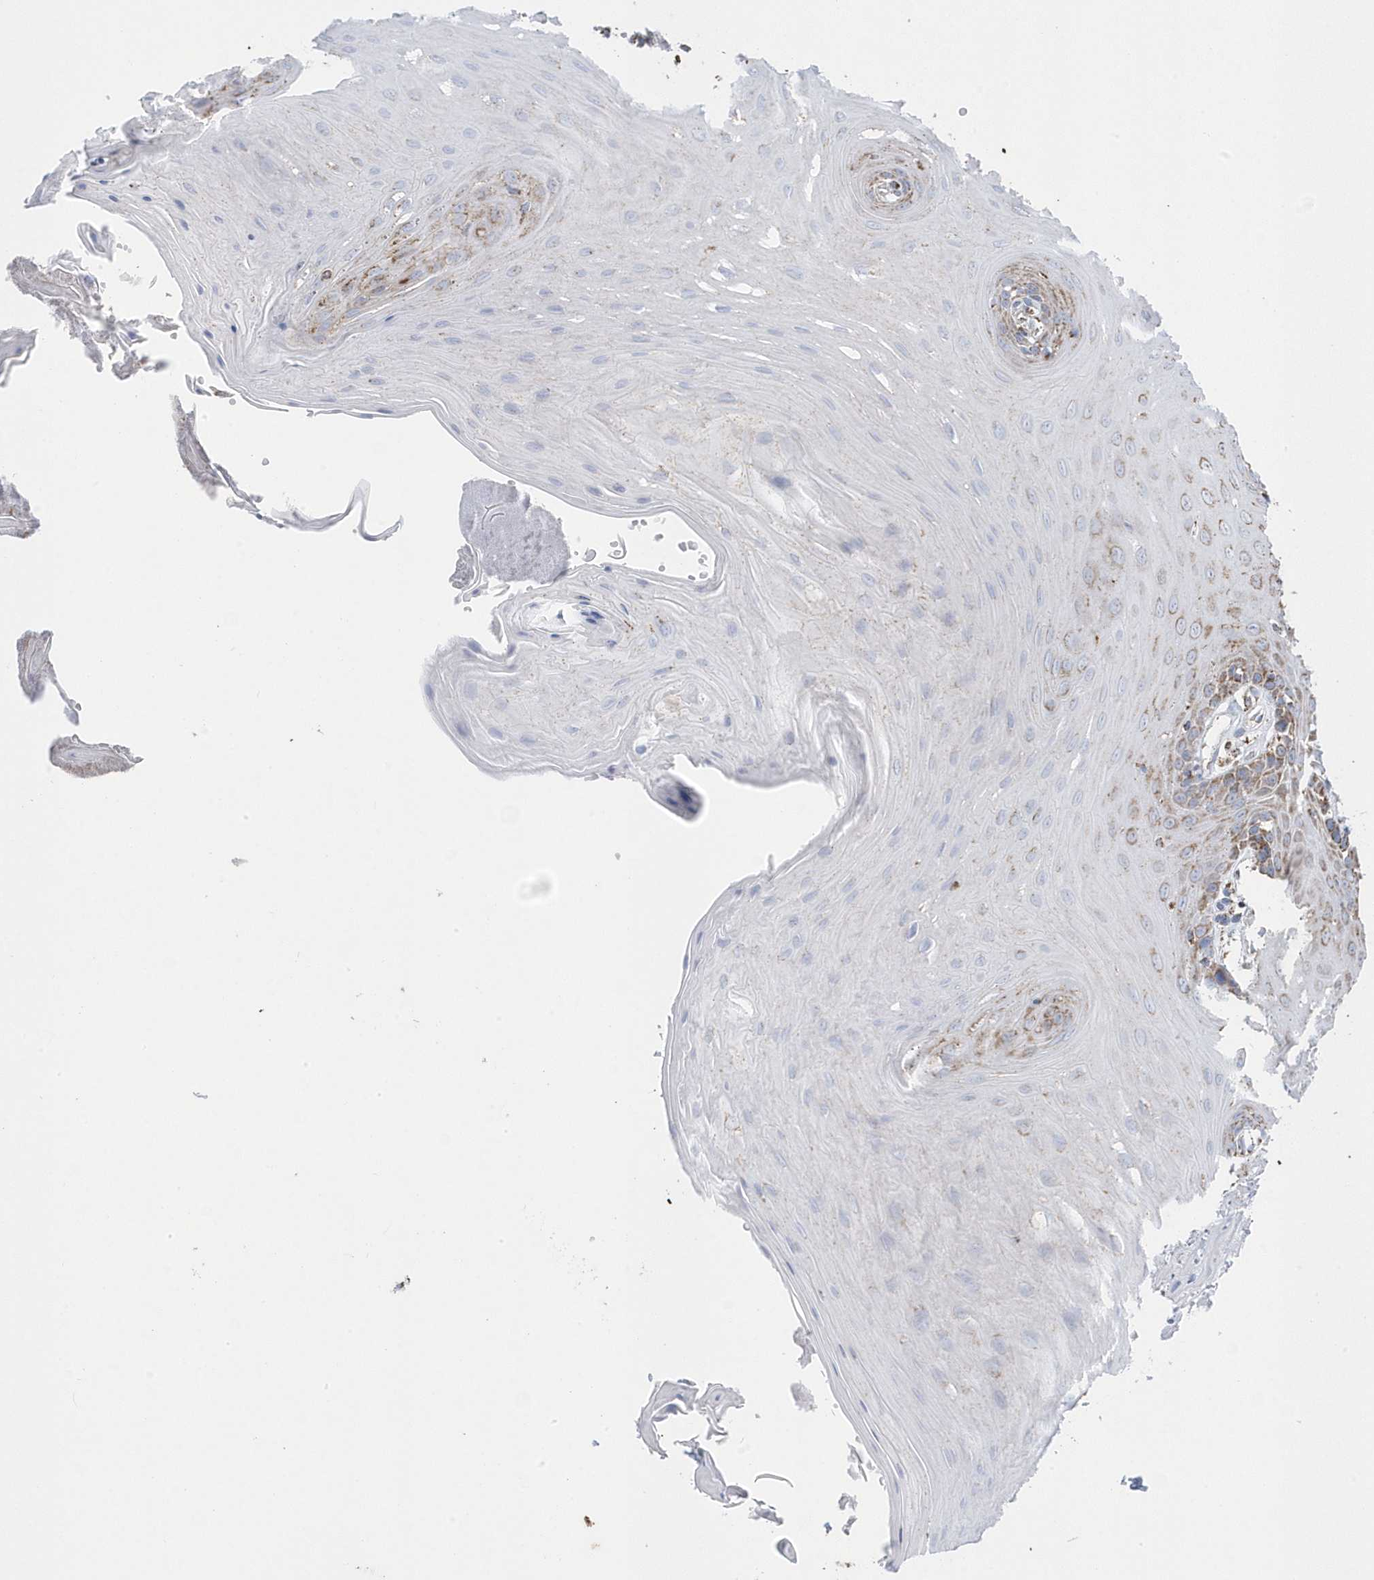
{"staining": {"intensity": "moderate", "quantity": "<25%", "location": "cytoplasmic/membranous"}, "tissue": "oral mucosa", "cell_type": "Squamous epithelial cells", "image_type": "normal", "snomed": [{"axis": "morphology", "description": "Normal tissue, NOS"}, {"axis": "morphology", "description": "Squamous cell carcinoma, NOS"}, {"axis": "topography", "description": "Skeletal muscle"}, {"axis": "topography", "description": "Oral tissue"}, {"axis": "topography", "description": "Salivary gland"}, {"axis": "topography", "description": "Head-Neck"}], "caption": "Immunohistochemical staining of benign human oral mucosa reveals low levels of moderate cytoplasmic/membranous staining in about <25% of squamous epithelial cells.", "gene": "GTPBP8", "patient": {"sex": "male", "age": 54}}